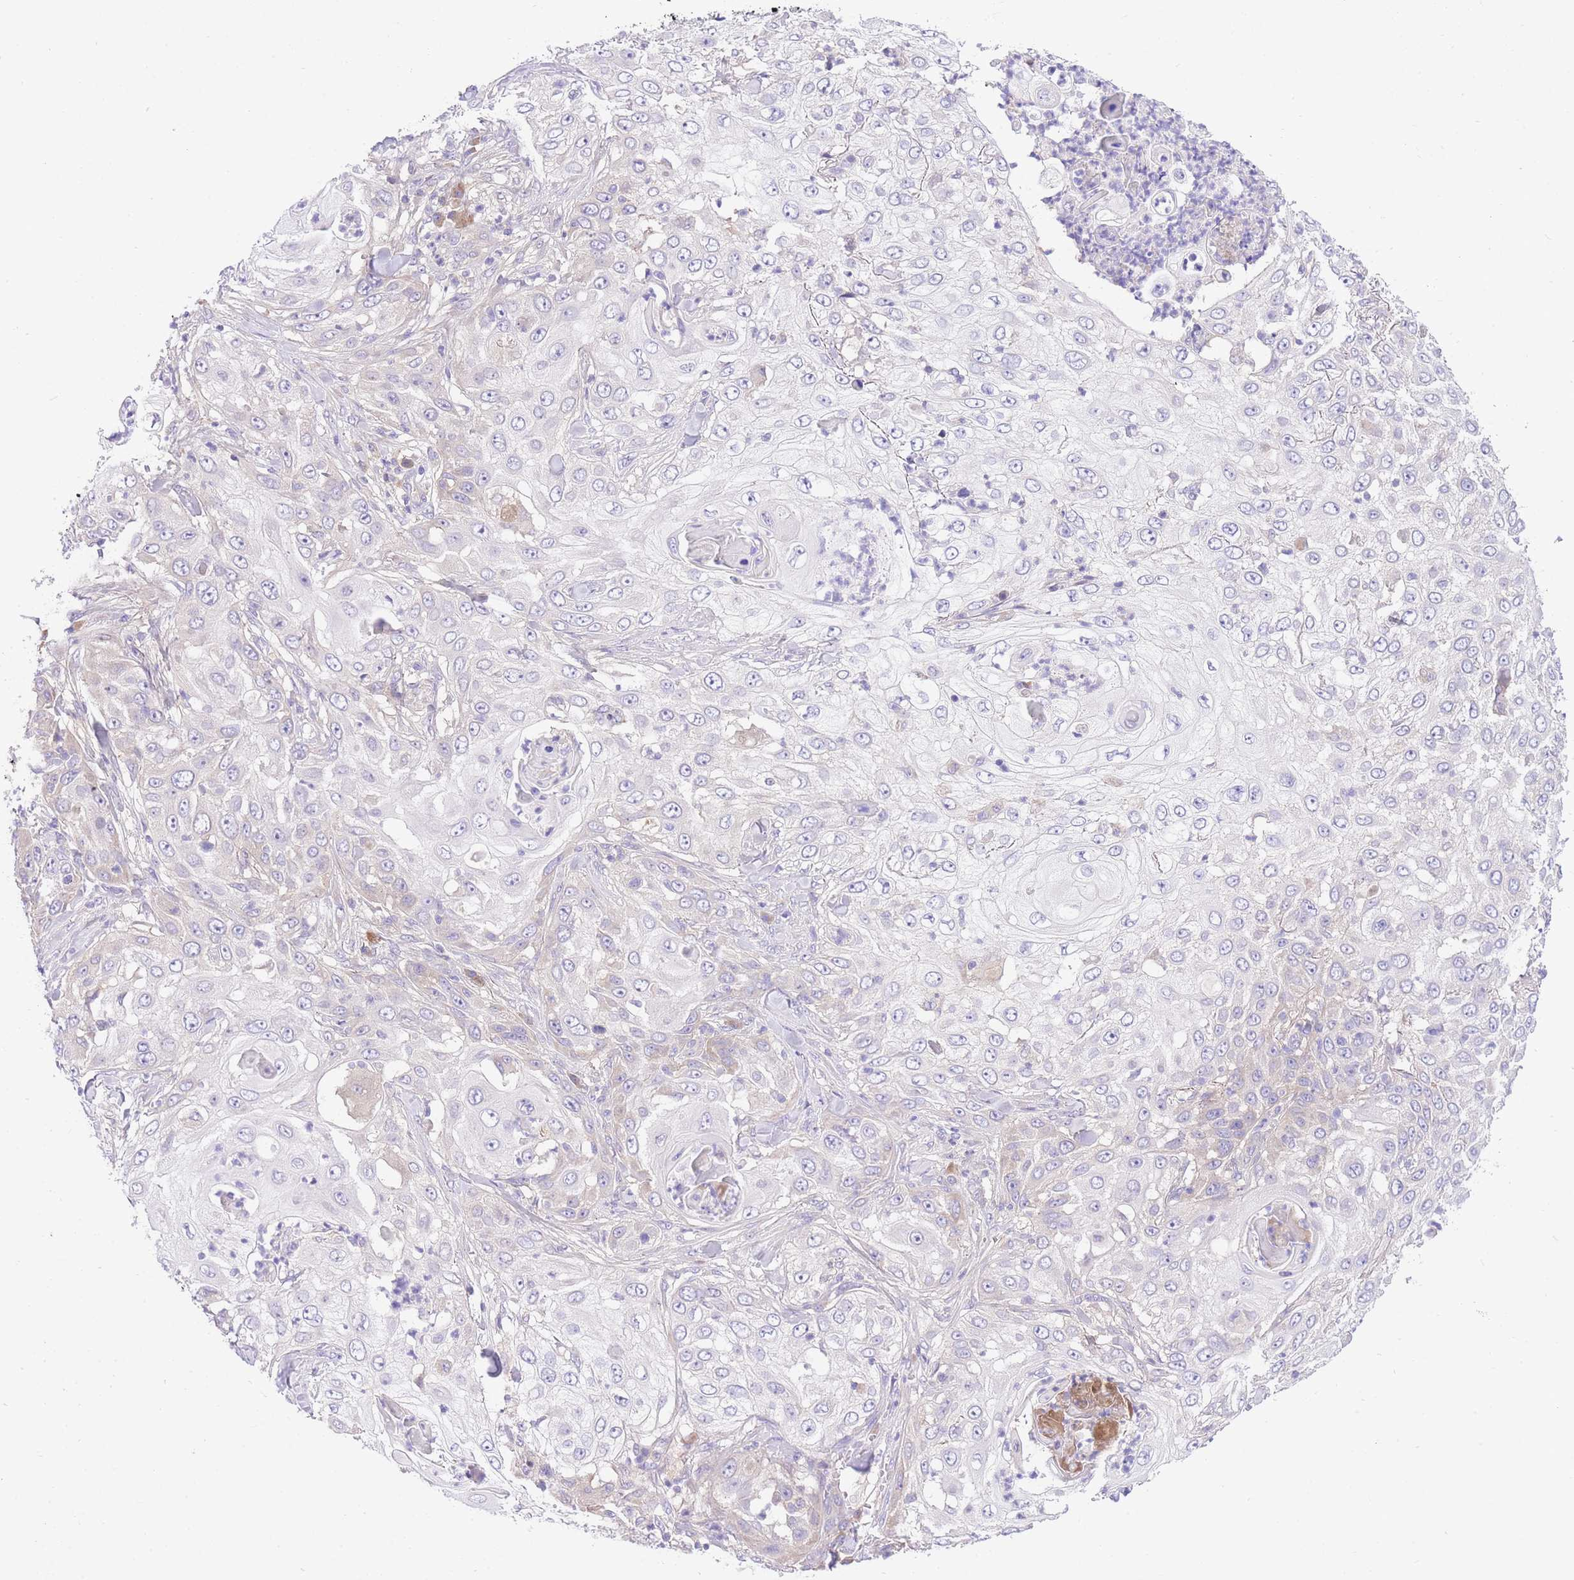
{"staining": {"intensity": "negative", "quantity": "none", "location": "none"}, "tissue": "skin cancer", "cell_type": "Tumor cells", "image_type": "cancer", "snomed": [{"axis": "morphology", "description": "Squamous cell carcinoma, NOS"}, {"axis": "topography", "description": "Skin"}], "caption": "Tumor cells are negative for protein expression in human skin squamous cell carcinoma.", "gene": "LIPH", "patient": {"sex": "female", "age": 44}}